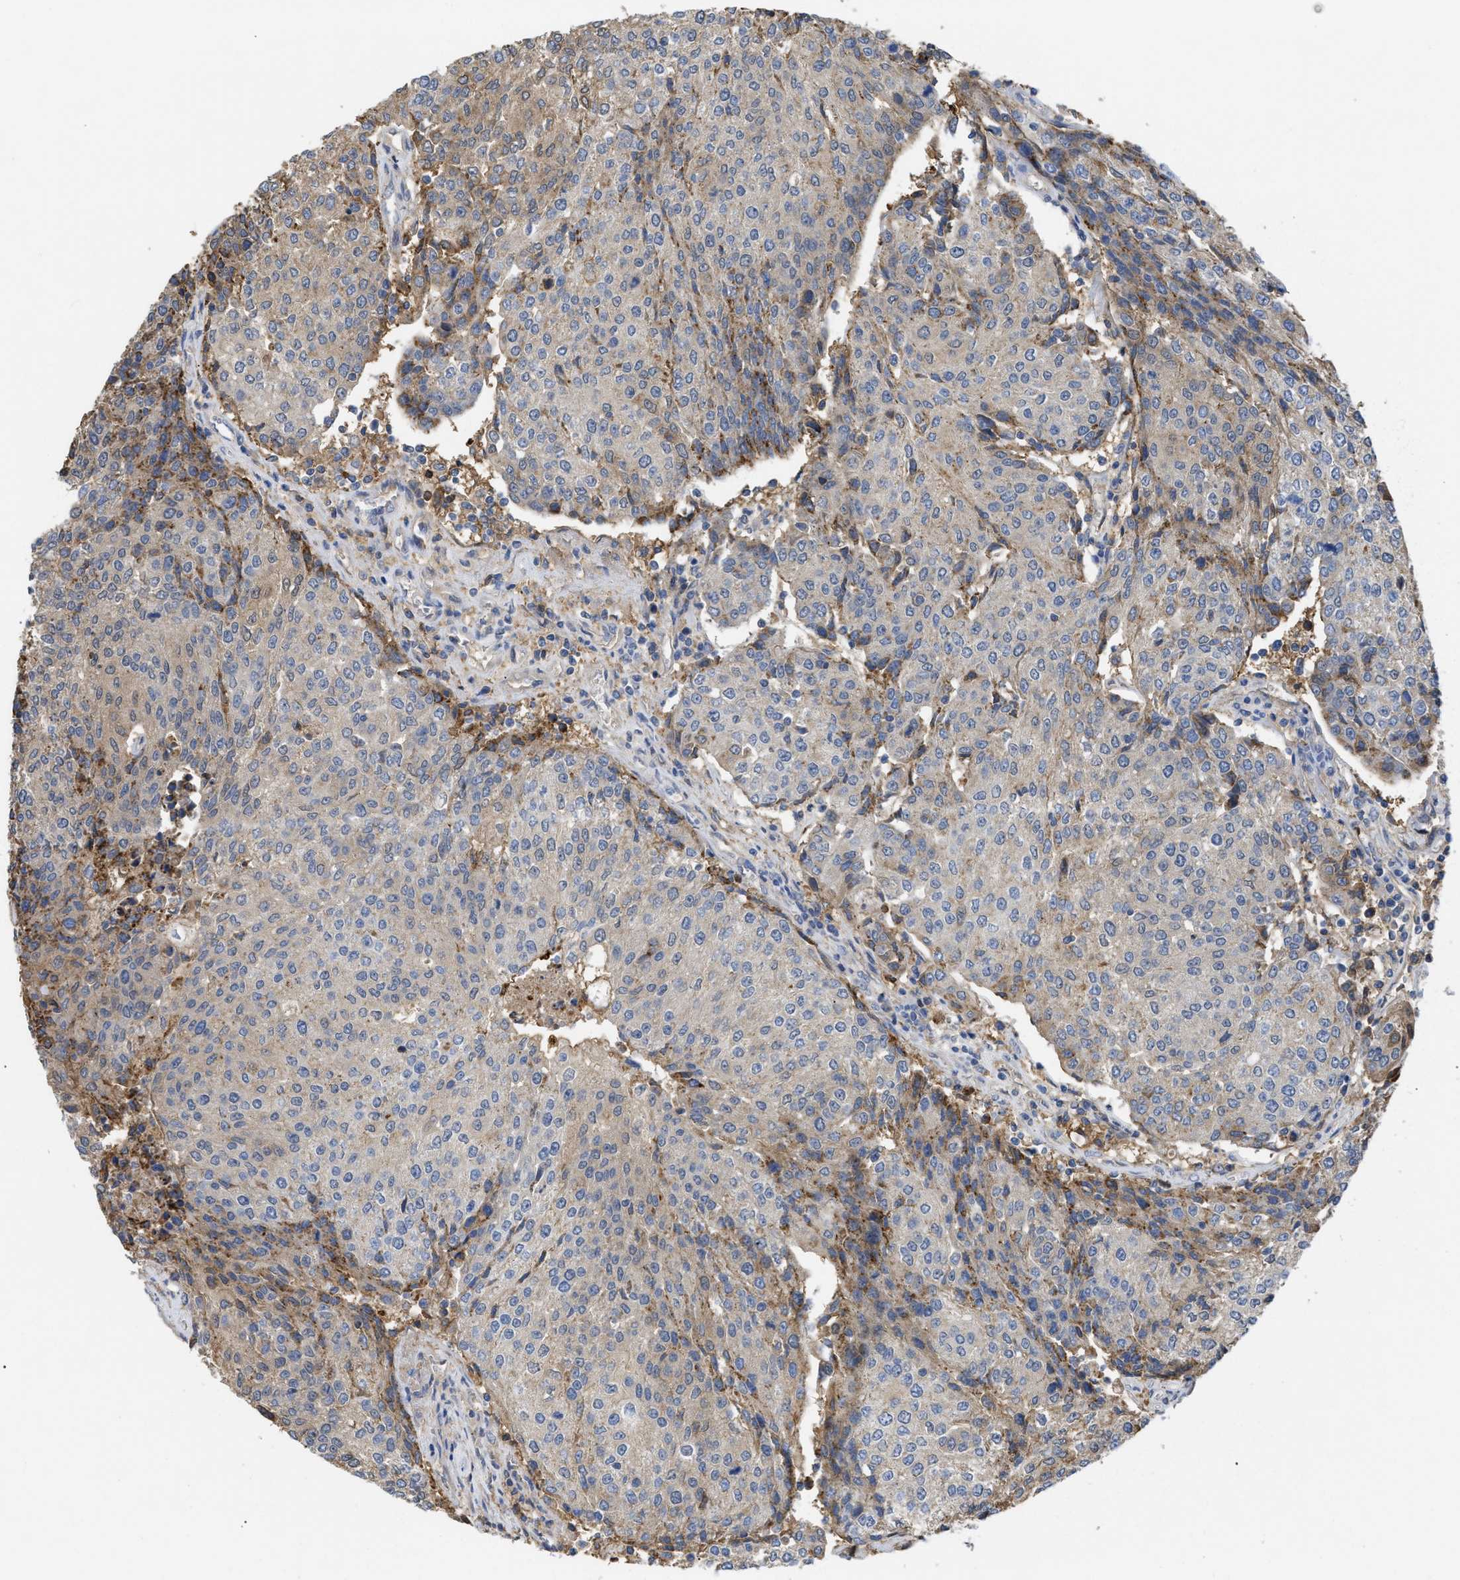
{"staining": {"intensity": "weak", "quantity": "<25%", "location": "cytoplasmic/membranous"}, "tissue": "urothelial cancer", "cell_type": "Tumor cells", "image_type": "cancer", "snomed": [{"axis": "morphology", "description": "Urothelial carcinoma, High grade"}, {"axis": "topography", "description": "Urinary bladder"}], "caption": "This is a histopathology image of immunohistochemistry staining of urothelial cancer, which shows no positivity in tumor cells. (DAB (3,3'-diaminobenzidine) immunohistochemistry visualized using brightfield microscopy, high magnification).", "gene": "ANXA4", "patient": {"sex": "female", "age": 85}}